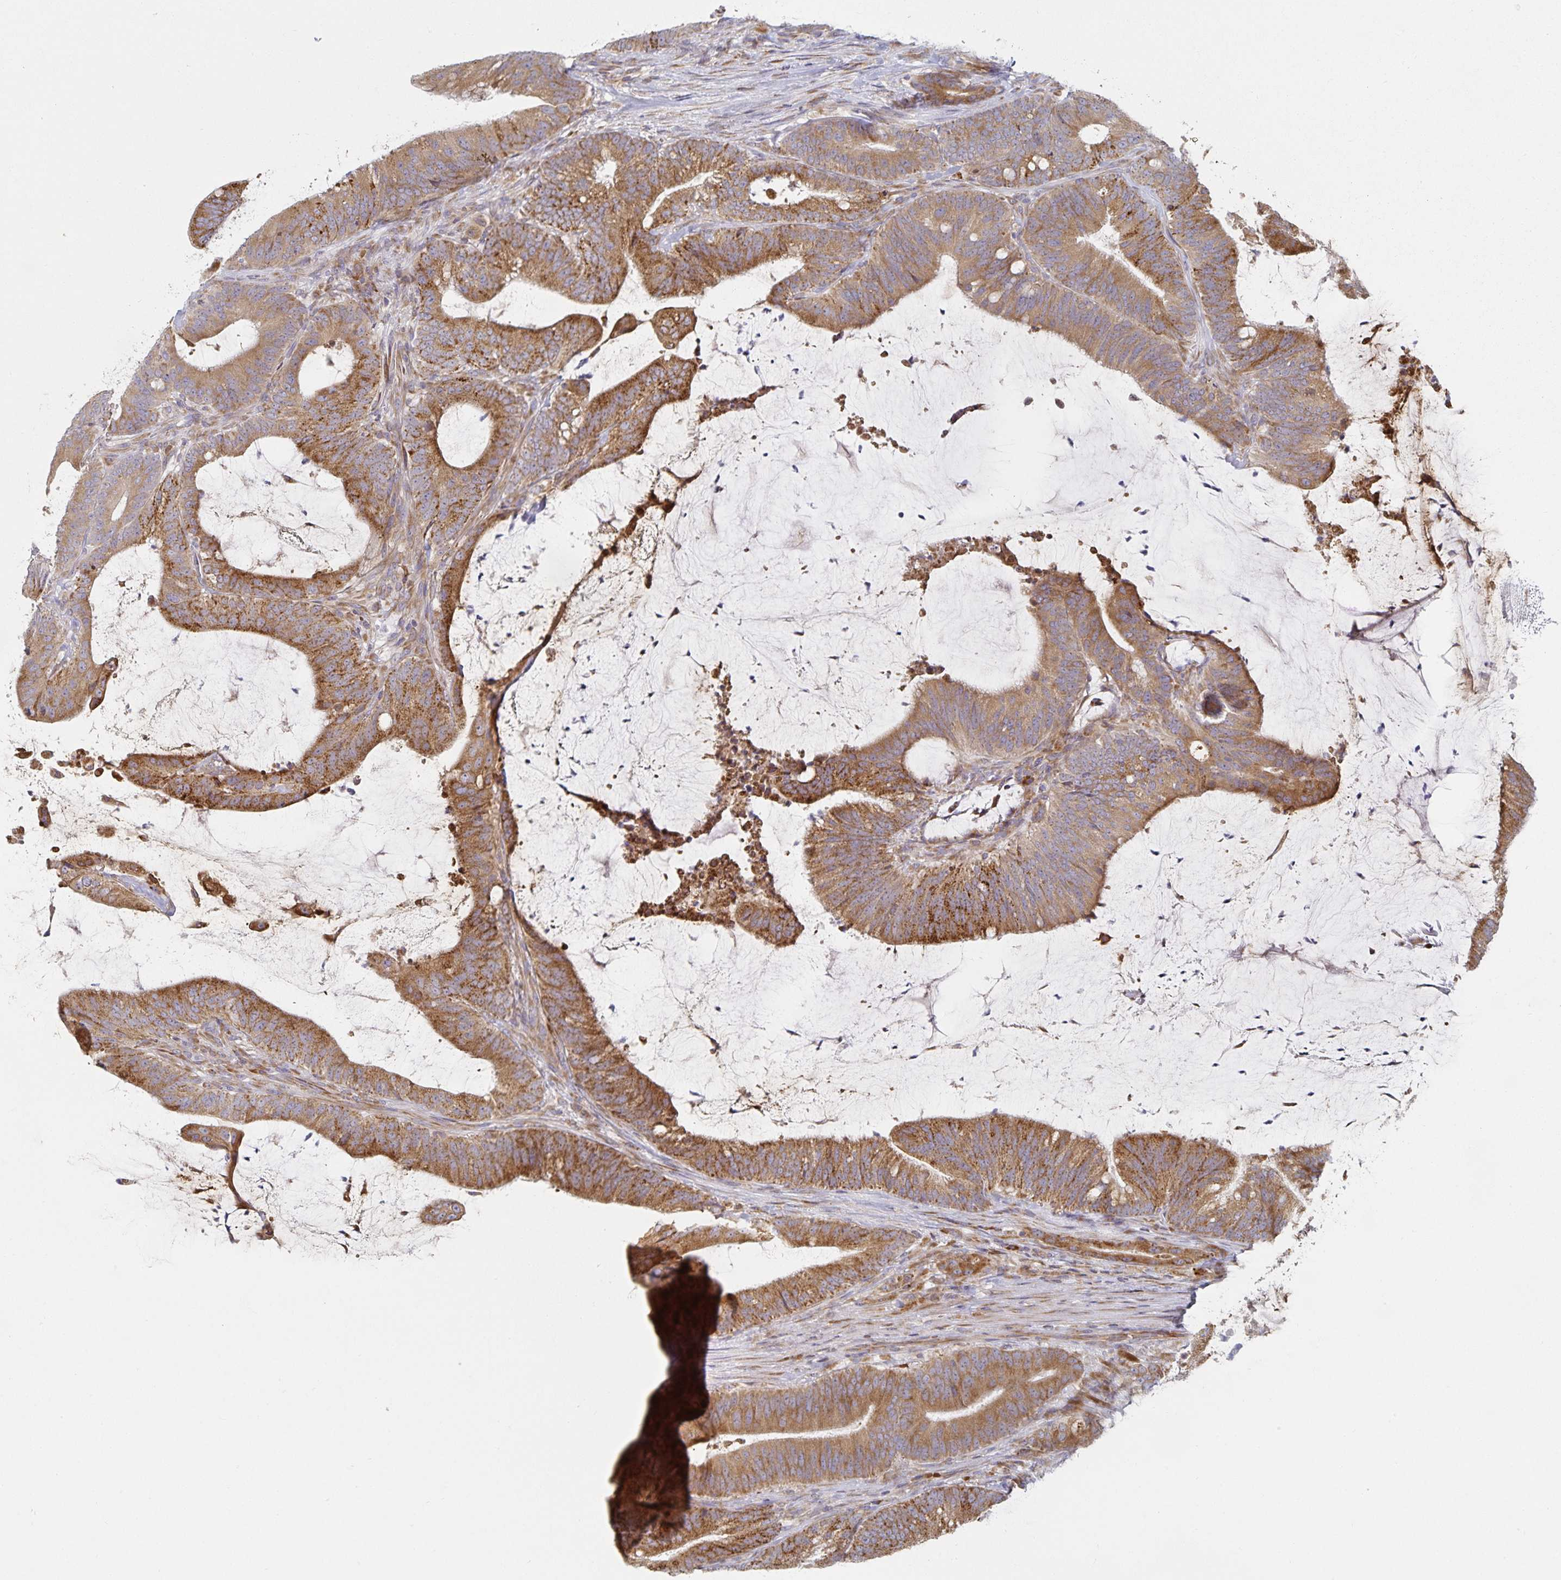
{"staining": {"intensity": "moderate", "quantity": ">75%", "location": "cytoplasmic/membranous"}, "tissue": "colorectal cancer", "cell_type": "Tumor cells", "image_type": "cancer", "snomed": [{"axis": "morphology", "description": "Adenocarcinoma, NOS"}, {"axis": "topography", "description": "Colon"}], "caption": "This photomicrograph demonstrates adenocarcinoma (colorectal) stained with immunohistochemistry (IHC) to label a protein in brown. The cytoplasmic/membranous of tumor cells show moderate positivity for the protein. Nuclei are counter-stained blue.", "gene": "NOMO1", "patient": {"sex": "female", "age": 43}}